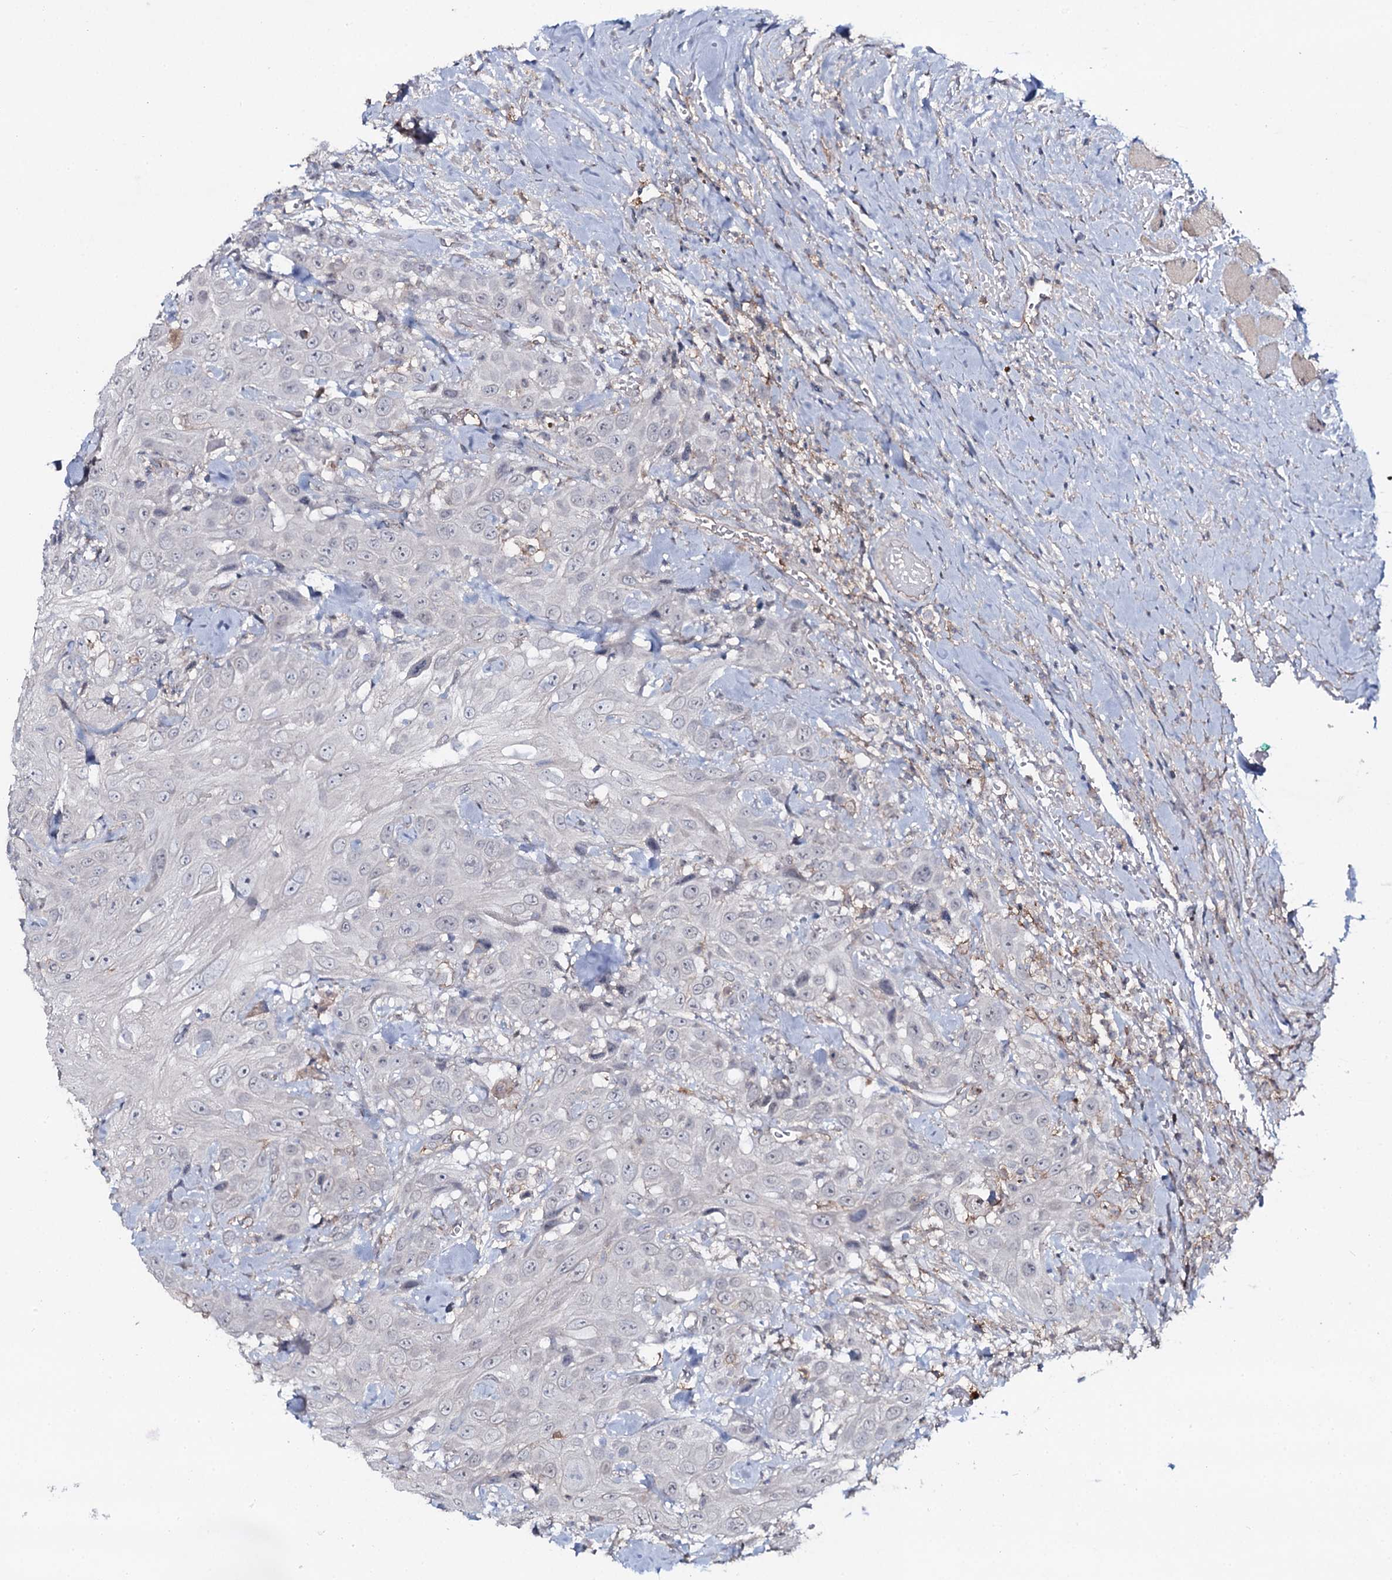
{"staining": {"intensity": "negative", "quantity": "none", "location": "none"}, "tissue": "head and neck cancer", "cell_type": "Tumor cells", "image_type": "cancer", "snomed": [{"axis": "morphology", "description": "Squamous cell carcinoma, NOS"}, {"axis": "topography", "description": "Head-Neck"}], "caption": "IHC micrograph of neoplastic tissue: head and neck cancer stained with DAB demonstrates no significant protein positivity in tumor cells.", "gene": "SNAP23", "patient": {"sex": "male", "age": 81}}